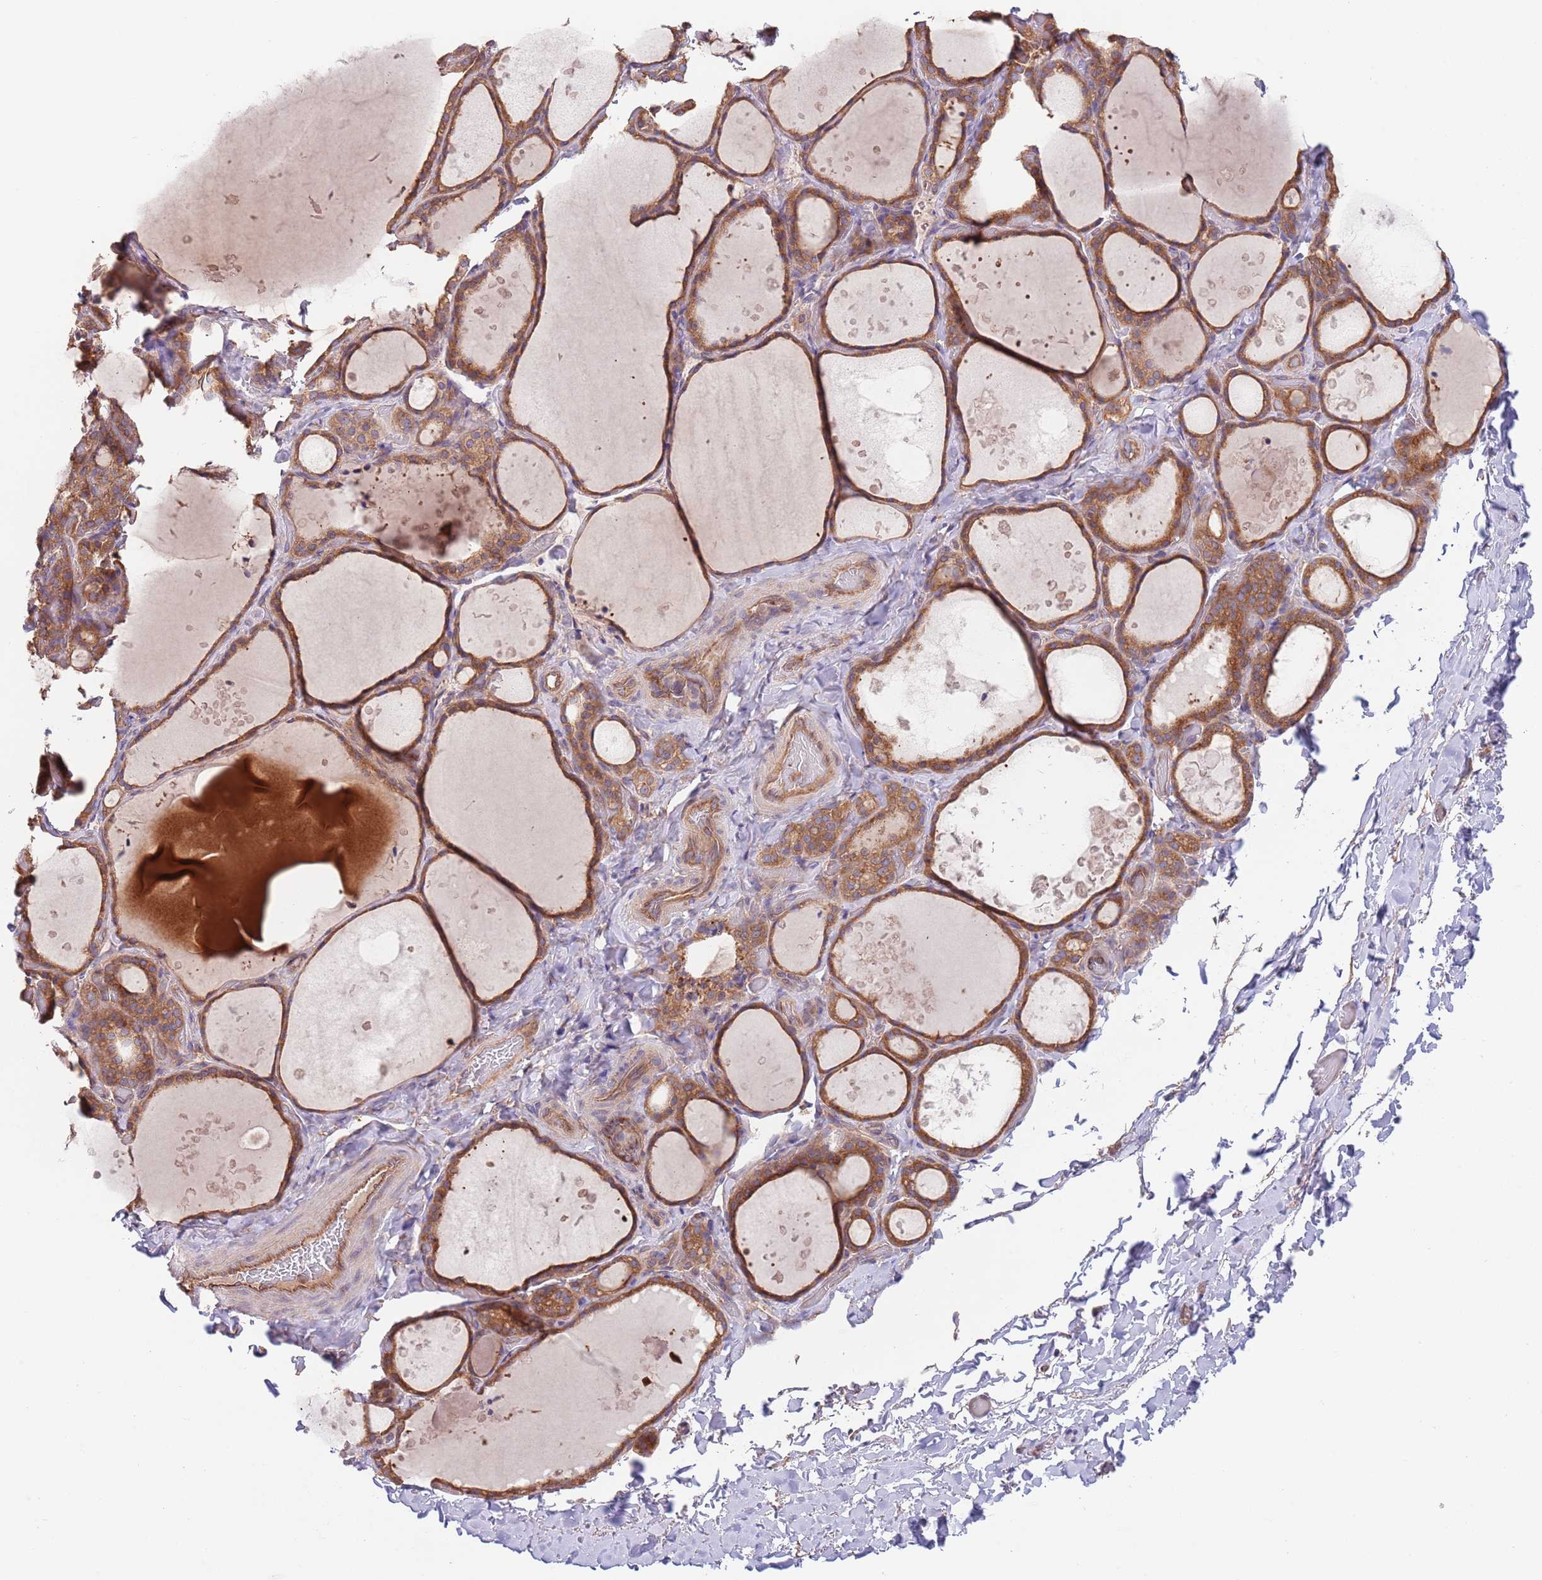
{"staining": {"intensity": "moderate", "quantity": ">75%", "location": "cytoplasmic/membranous"}, "tissue": "thyroid gland", "cell_type": "Glandular cells", "image_type": "normal", "snomed": [{"axis": "morphology", "description": "Normal tissue, NOS"}, {"axis": "topography", "description": "Thyroid gland"}], "caption": "A medium amount of moderate cytoplasmic/membranous positivity is appreciated in approximately >75% of glandular cells in normal thyroid gland.", "gene": "EIF3F", "patient": {"sex": "female", "age": 44}}